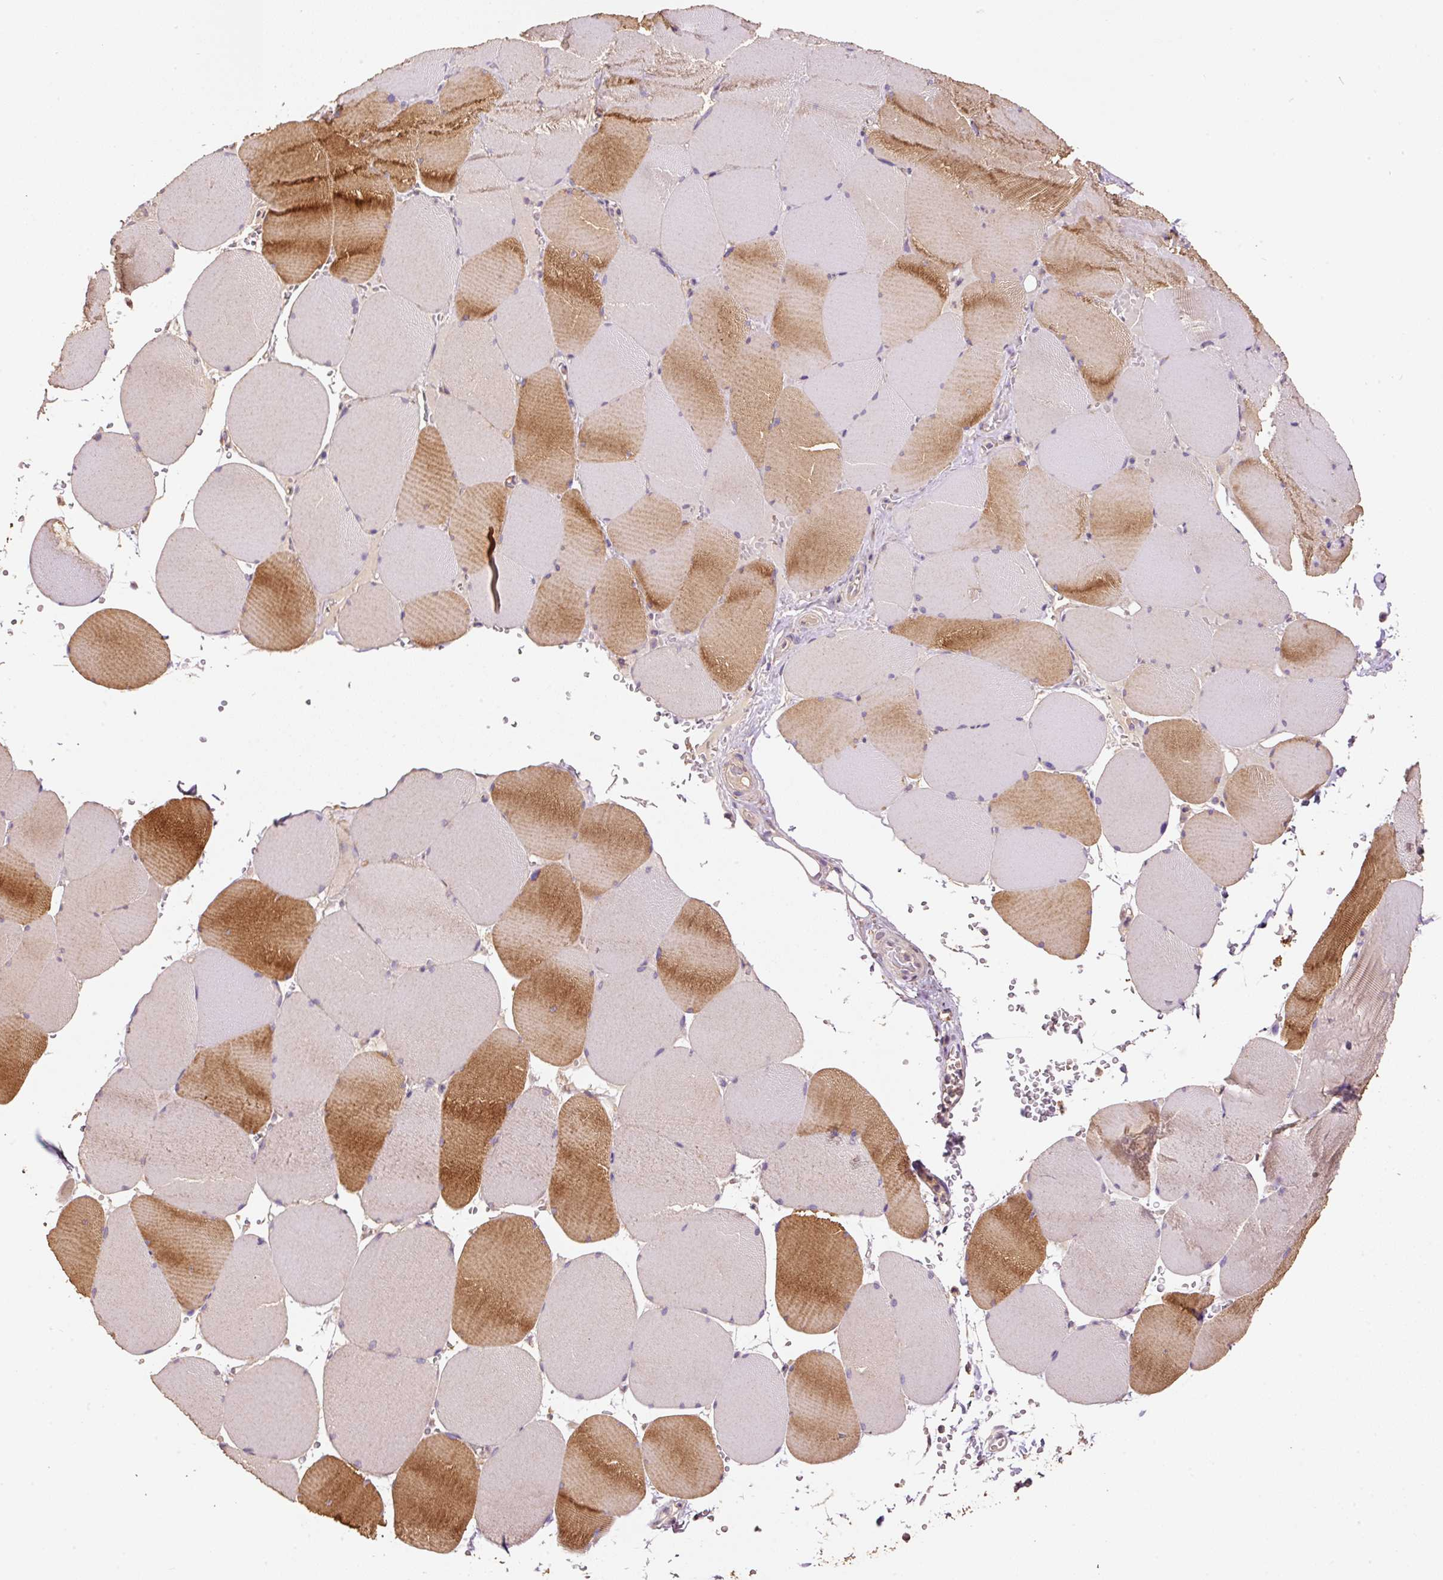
{"staining": {"intensity": "strong", "quantity": "25%-75%", "location": "cytoplasmic/membranous"}, "tissue": "skeletal muscle", "cell_type": "Myocytes", "image_type": "normal", "snomed": [{"axis": "morphology", "description": "Normal tissue, NOS"}, {"axis": "topography", "description": "Skeletal muscle"}, {"axis": "topography", "description": "Head-Neck"}], "caption": "This micrograph reveals immunohistochemistry staining of benign skeletal muscle, with high strong cytoplasmic/membranous expression in about 25%-75% of myocytes.", "gene": "HERC2", "patient": {"sex": "male", "age": 66}}